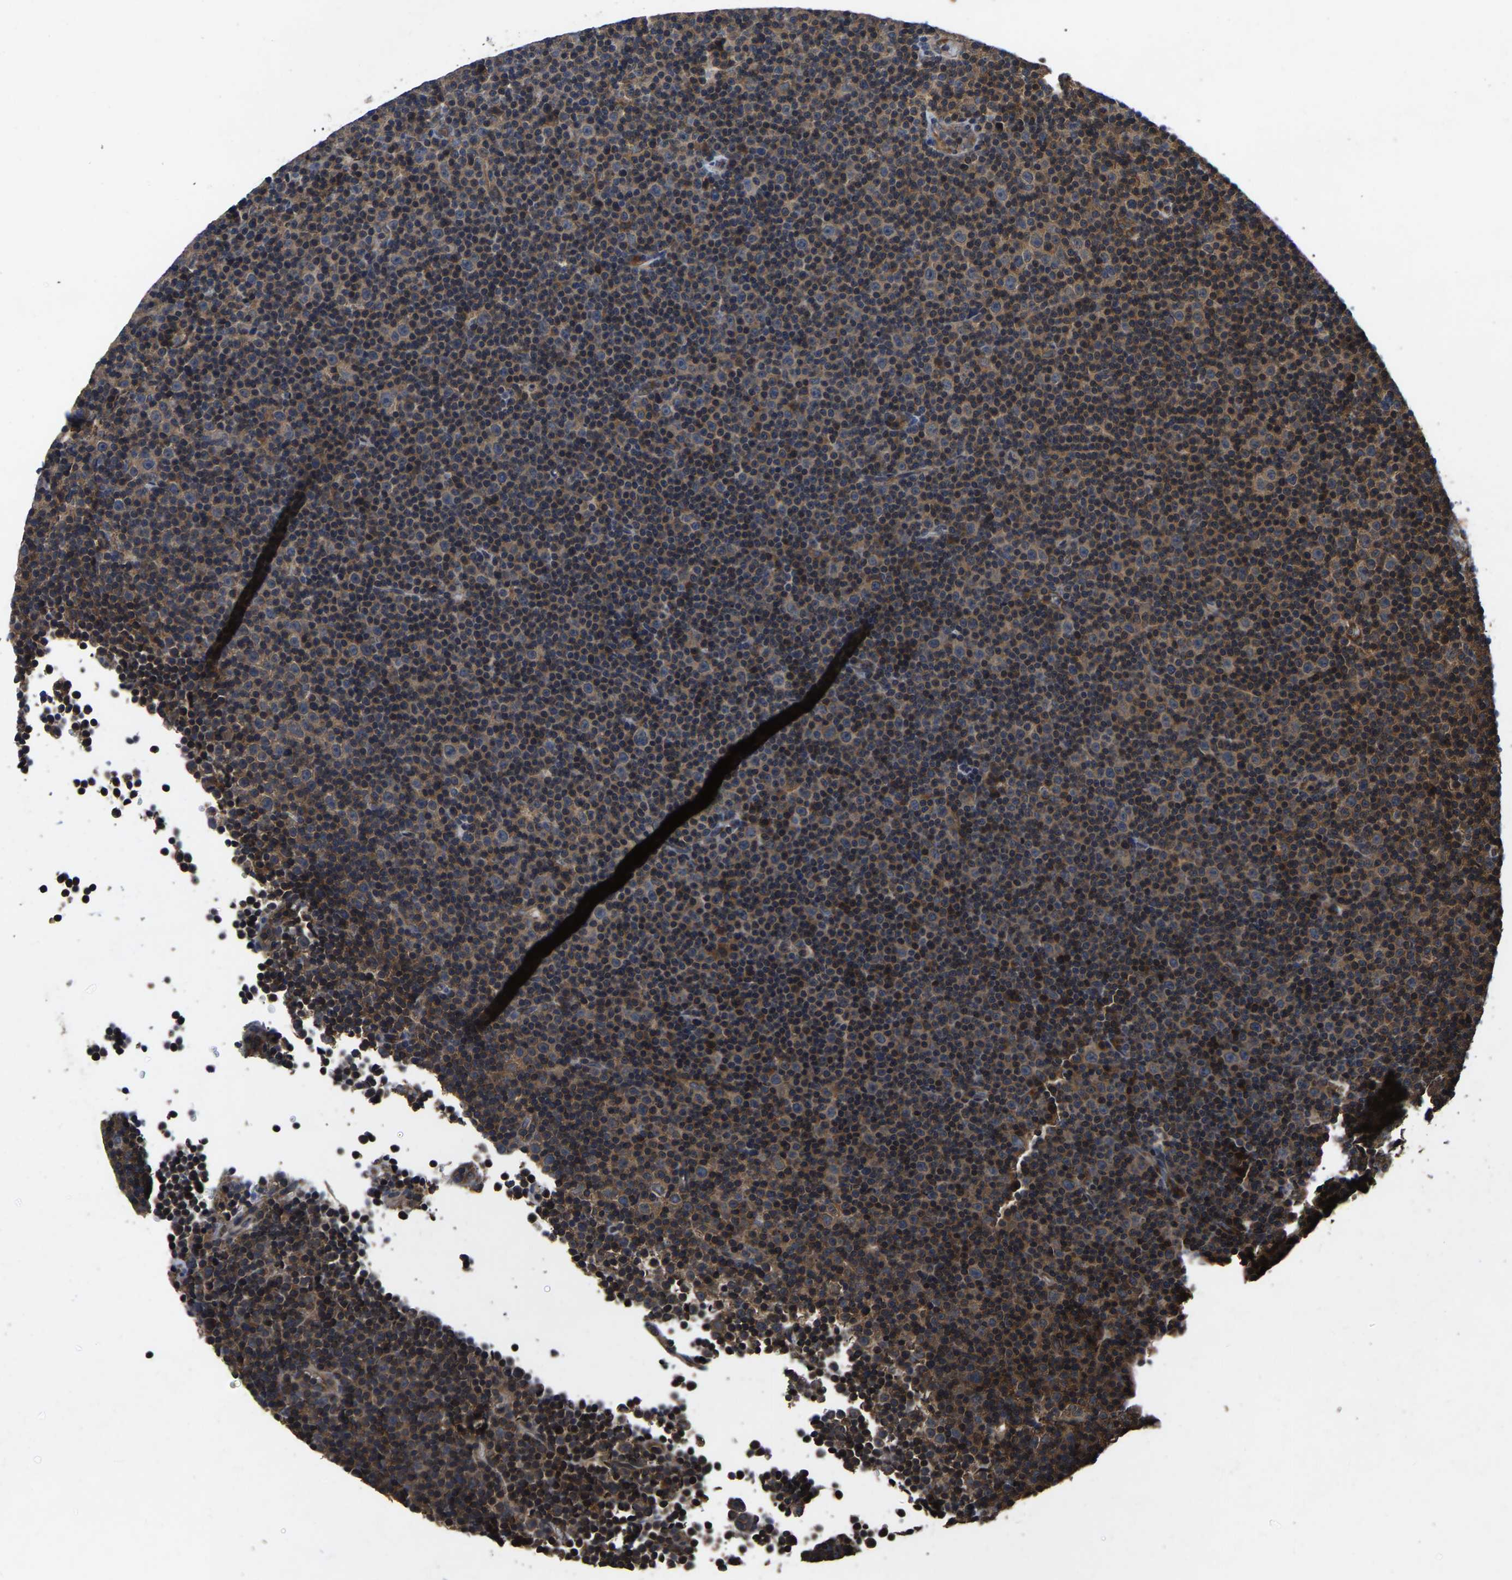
{"staining": {"intensity": "moderate", "quantity": ">75%", "location": "cytoplasmic/membranous"}, "tissue": "lymphoma", "cell_type": "Tumor cells", "image_type": "cancer", "snomed": [{"axis": "morphology", "description": "Malignant lymphoma, non-Hodgkin's type, Low grade"}, {"axis": "topography", "description": "Lymph node"}], "caption": "A brown stain highlights moderate cytoplasmic/membranous expression of a protein in low-grade malignant lymphoma, non-Hodgkin's type tumor cells. Nuclei are stained in blue.", "gene": "CRYZL1", "patient": {"sex": "female", "age": 67}}